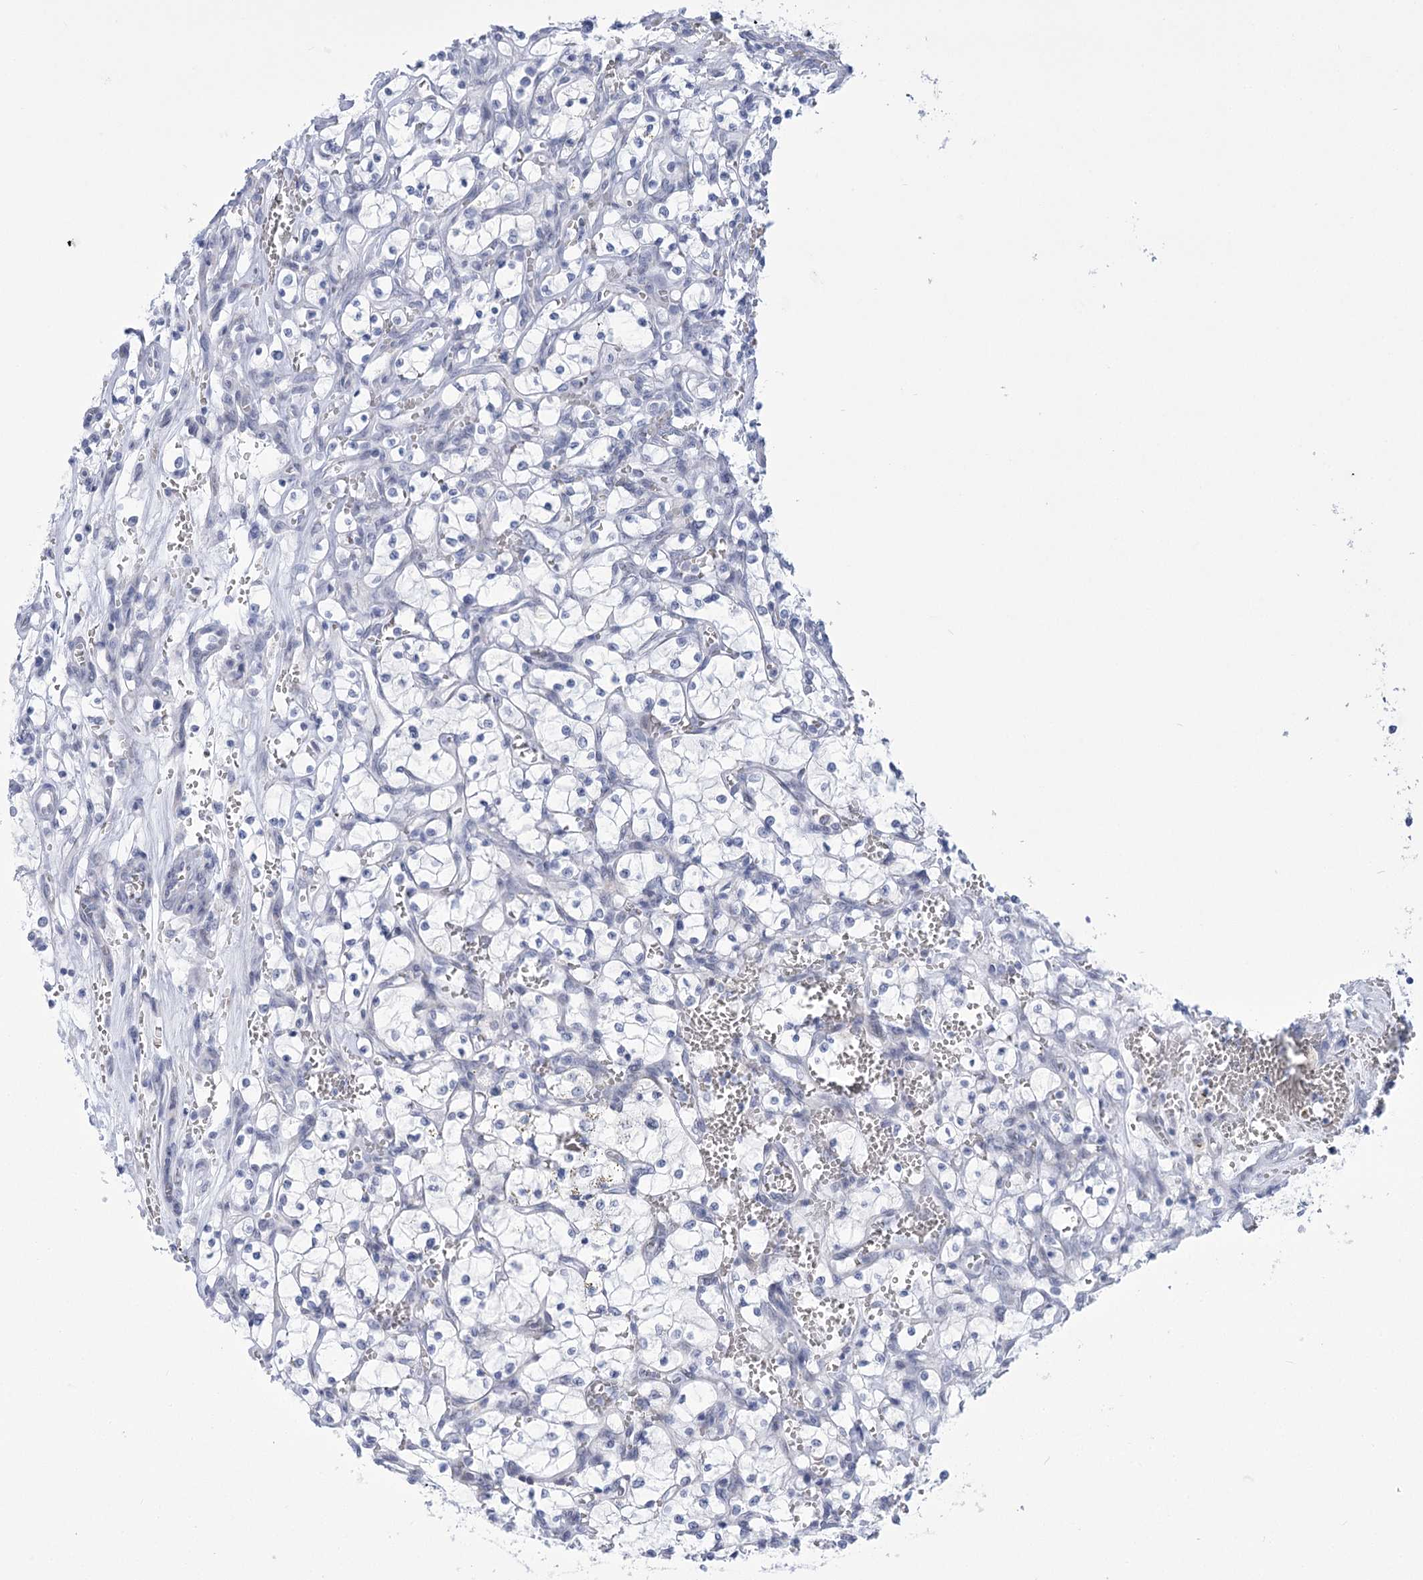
{"staining": {"intensity": "negative", "quantity": "none", "location": "none"}, "tissue": "renal cancer", "cell_type": "Tumor cells", "image_type": "cancer", "snomed": [{"axis": "morphology", "description": "Adenocarcinoma, NOS"}, {"axis": "topography", "description": "Kidney"}], "caption": "DAB immunohistochemical staining of adenocarcinoma (renal) reveals no significant expression in tumor cells.", "gene": "HORMAD1", "patient": {"sex": "female", "age": 69}}